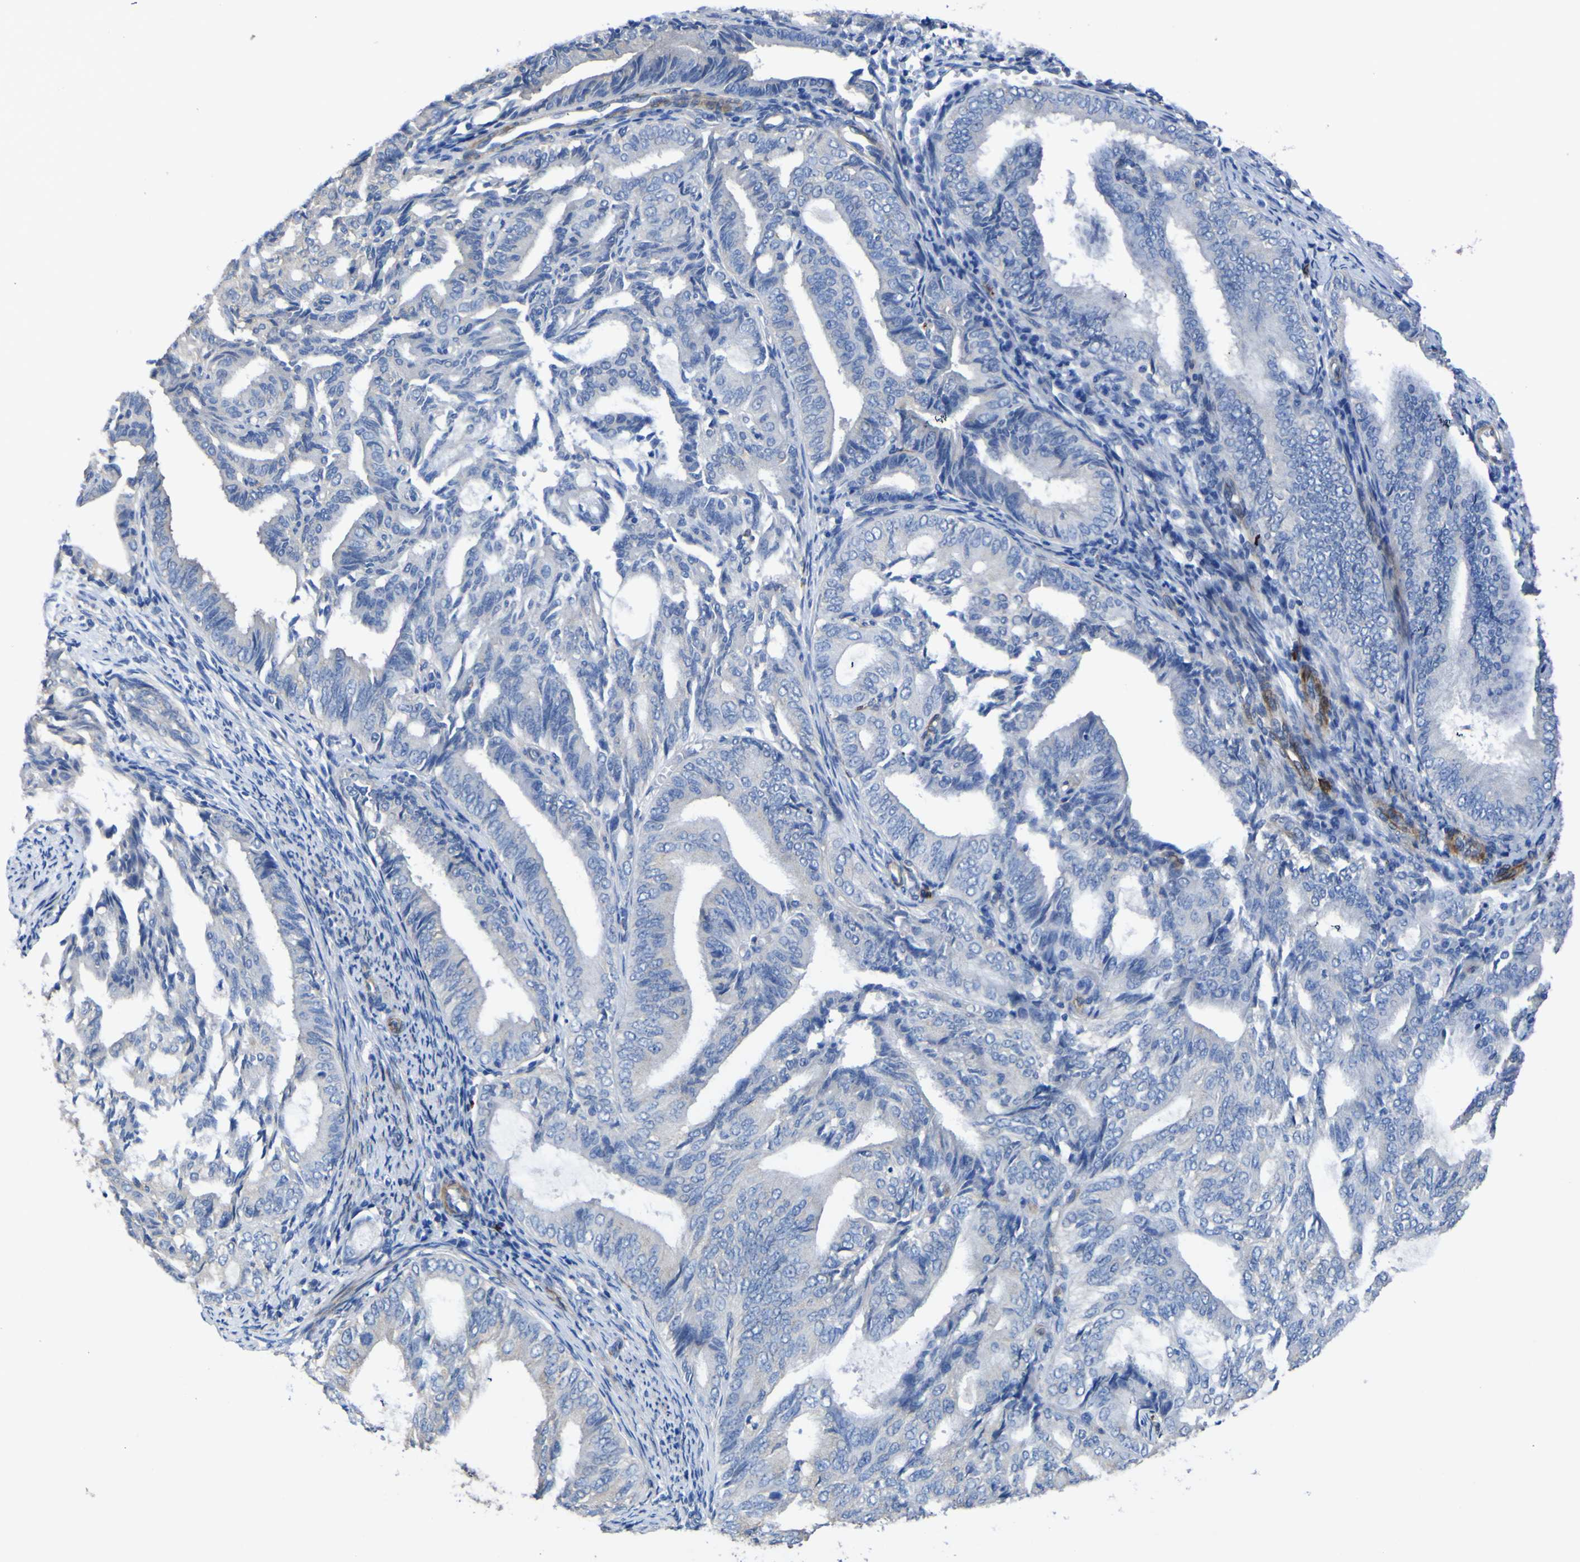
{"staining": {"intensity": "negative", "quantity": "none", "location": "none"}, "tissue": "endometrial cancer", "cell_type": "Tumor cells", "image_type": "cancer", "snomed": [{"axis": "morphology", "description": "Adenocarcinoma, NOS"}, {"axis": "topography", "description": "Endometrium"}], "caption": "A micrograph of human endometrial adenocarcinoma is negative for staining in tumor cells. (Stains: DAB (3,3'-diaminobenzidine) IHC with hematoxylin counter stain, Microscopy: brightfield microscopy at high magnification).", "gene": "AGO4", "patient": {"sex": "female", "age": 58}}